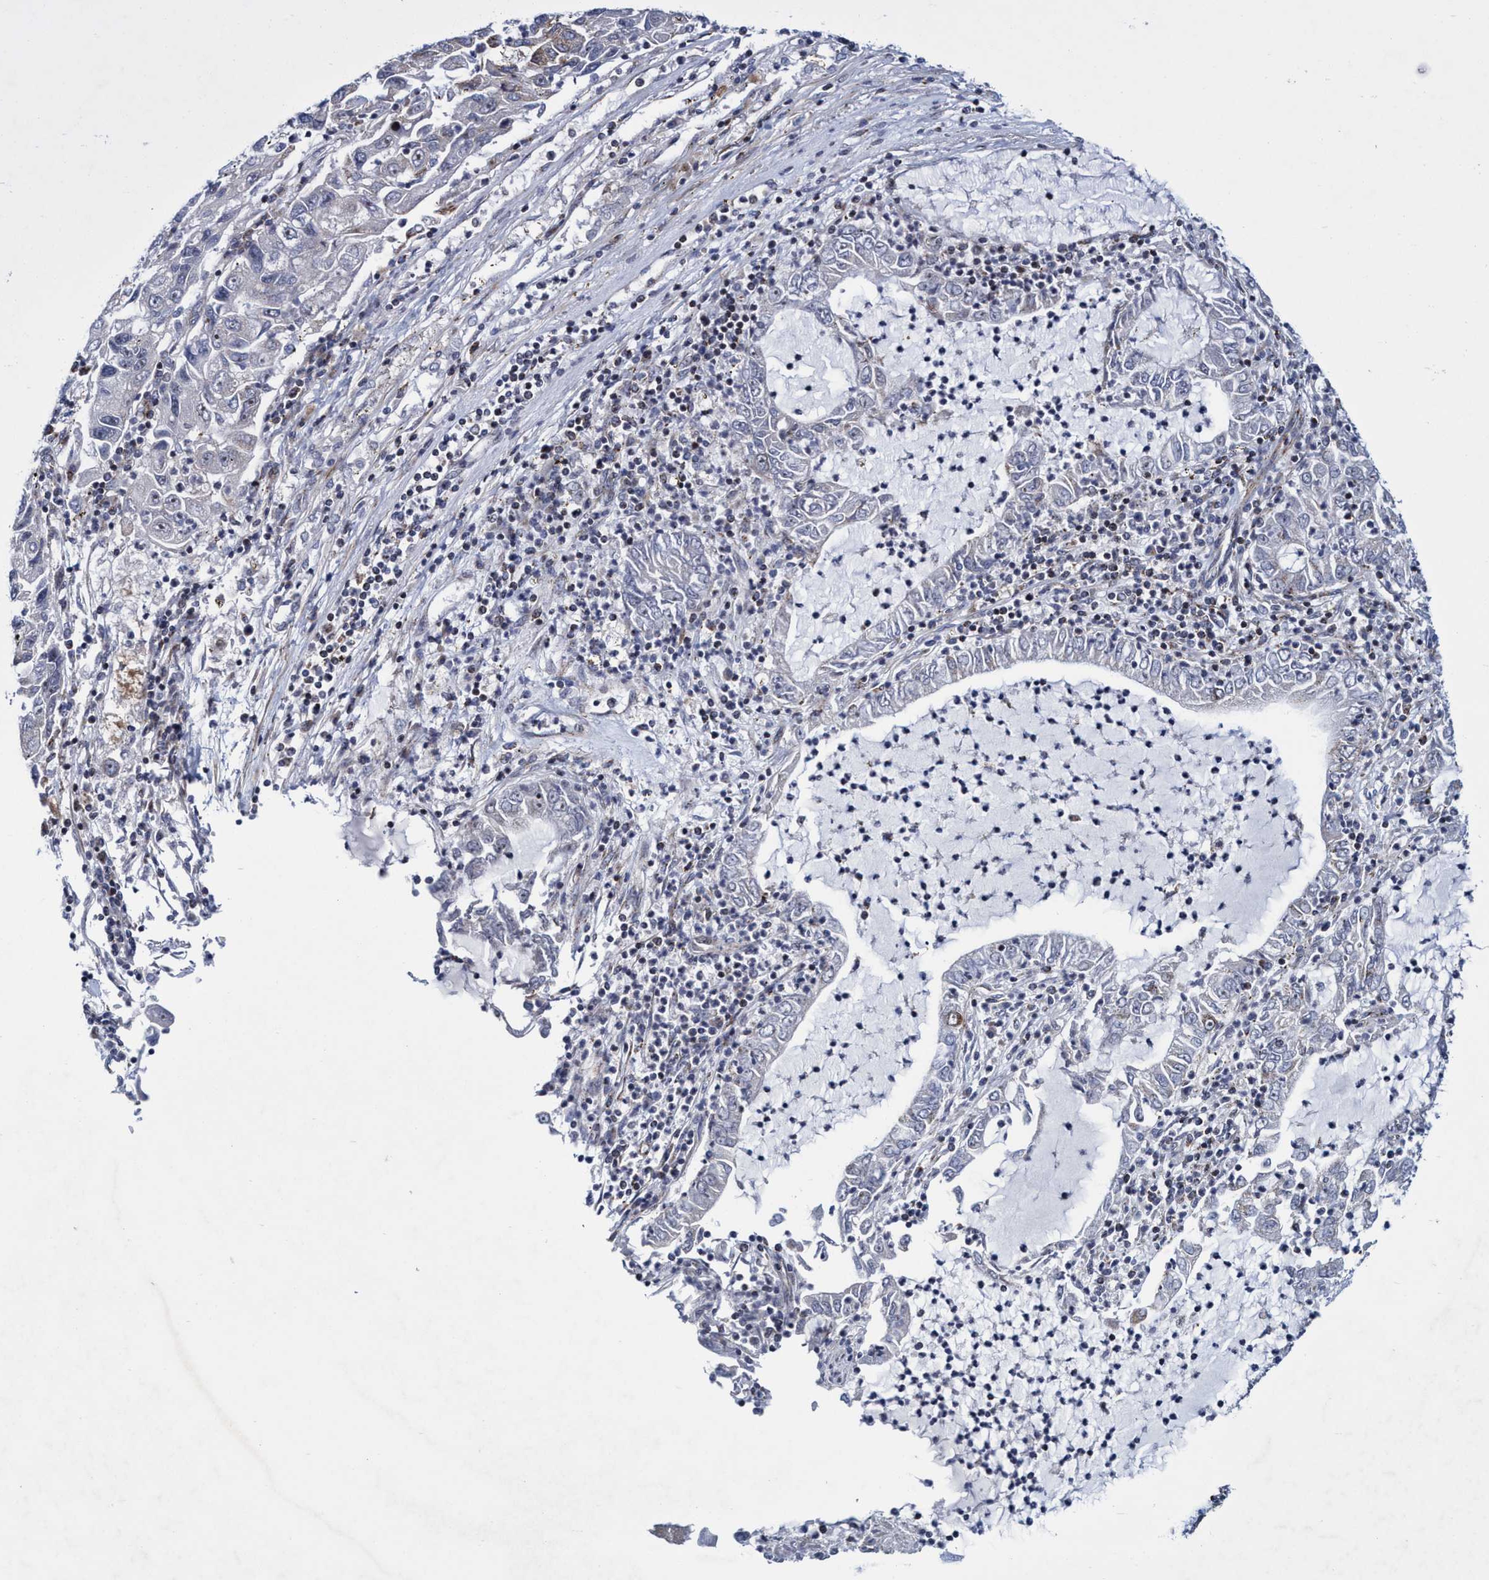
{"staining": {"intensity": "weak", "quantity": "<25%", "location": "cytoplasmic/membranous"}, "tissue": "lung cancer", "cell_type": "Tumor cells", "image_type": "cancer", "snomed": [{"axis": "morphology", "description": "Adenocarcinoma, NOS"}, {"axis": "topography", "description": "Lung"}], "caption": "The photomicrograph demonstrates no staining of tumor cells in lung adenocarcinoma. (DAB immunohistochemistry with hematoxylin counter stain).", "gene": "POLR1F", "patient": {"sex": "female", "age": 51}}